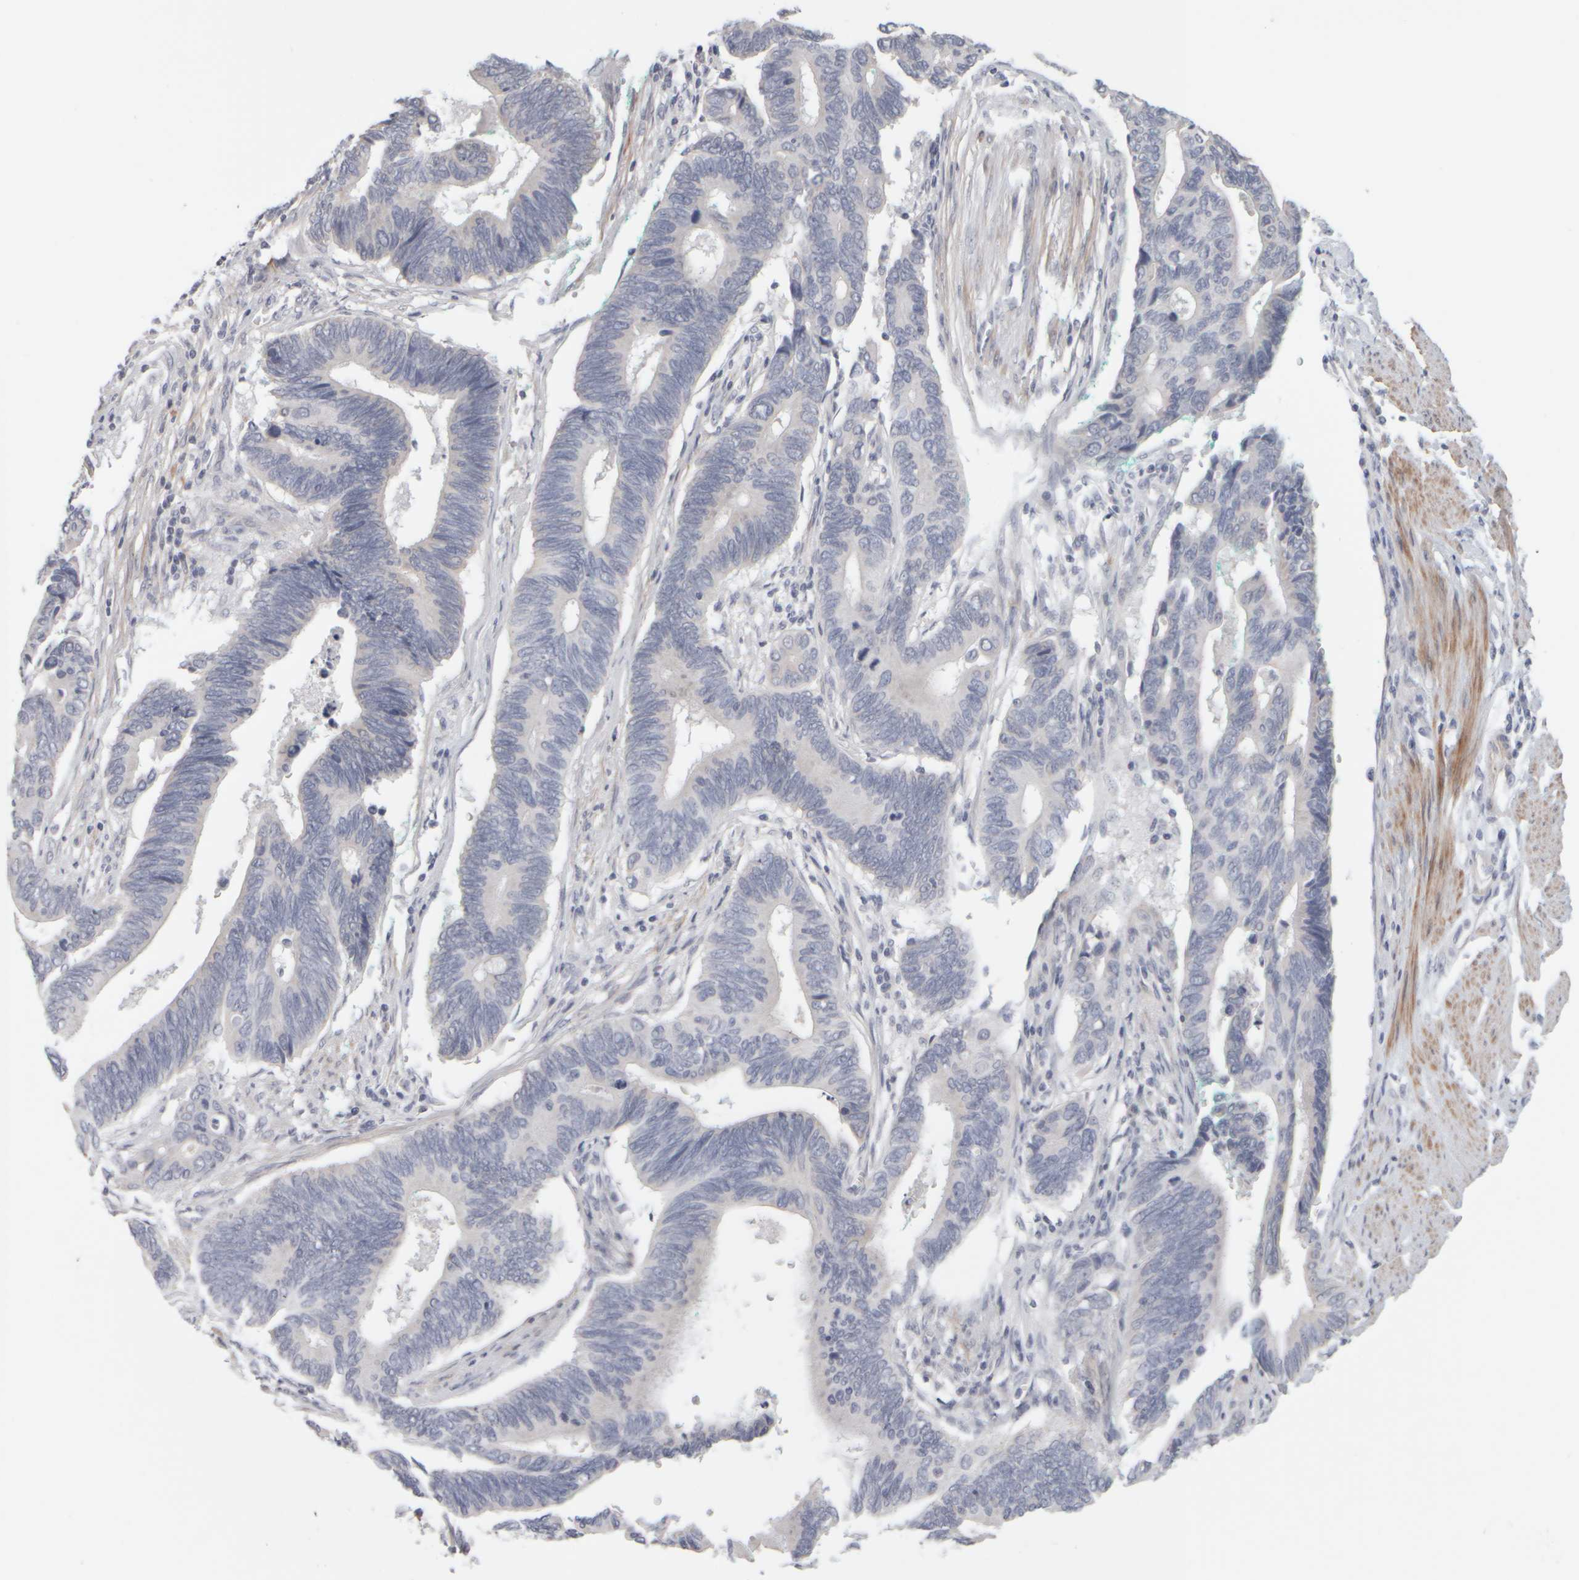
{"staining": {"intensity": "negative", "quantity": "none", "location": "none"}, "tissue": "pancreatic cancer", "cell_type": "Tumor cells", "image_type": "cancer", "snomed": [{"axis": "morphology", "description": "Adenocarcinoma, NOS"}, {"axis": "topography", "description": "Pancreas"}], "caption": "Tumor cells are negative for protein expression in human pancreatic cancer.", "gene": "DCXR", "patient": {"sex": "female", "age": 70}}